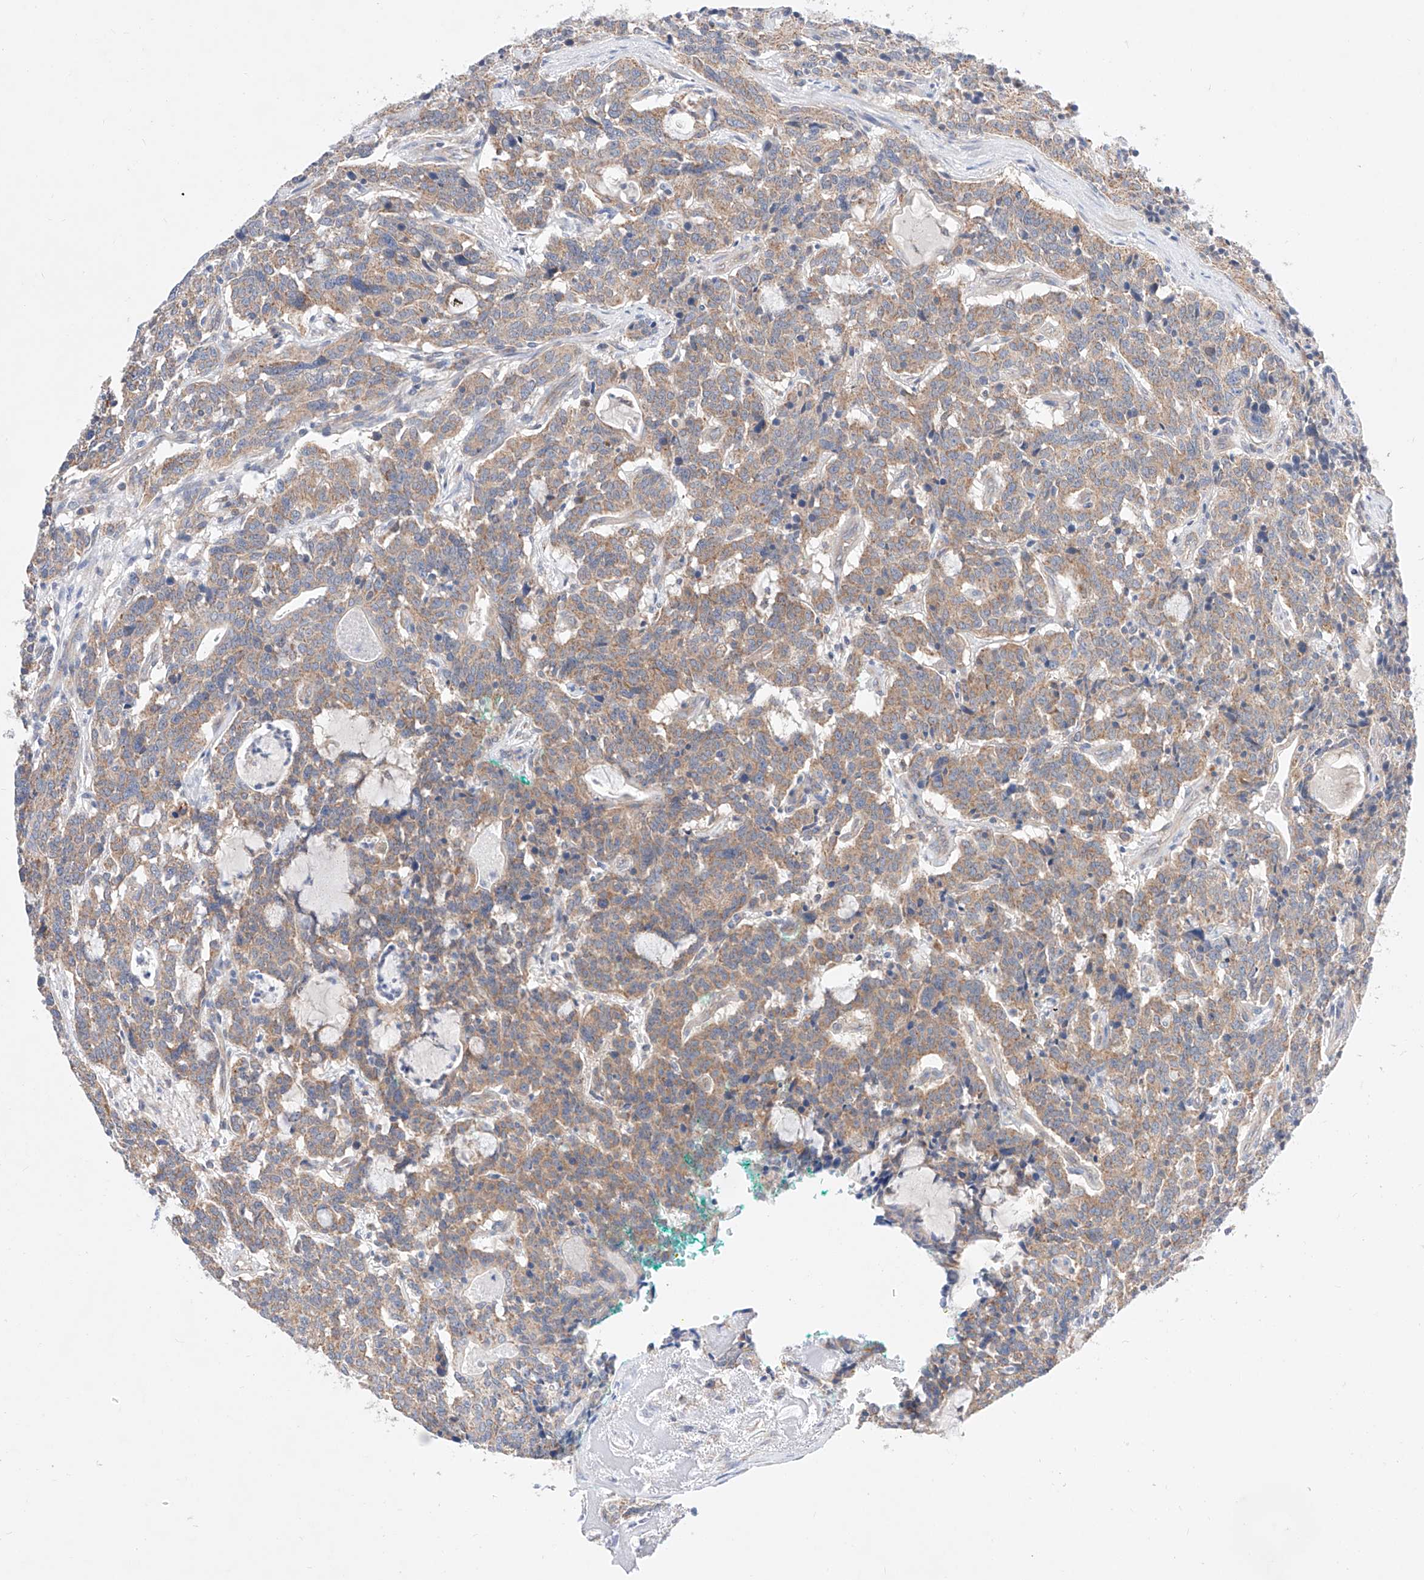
{"staining": {"intensity": "weak", "quantity": ">75%", "location": "cytoplasmic/membranous"}, "tissue": "carcinoid", "cell_type": "Tumor cells", "image_type": "cancer", "snomed": [{"axis": "morphology", "description": "Carcinoid, malignant, NOS"}, {"axis": "topography", "description": "Lung"}], "caption": "Immunohistochemistry photomicrograph of neoplastic tissue: carcinoid stained using immunohistochemistry shows low levels of weak protein expression localized specifically in the cytoplasmic/membranous of tumor cells, appearing as a cytoplasmic/membranous brown color.", "gene": "KTI12", "patient": {"sex": "female", "age": 46}}